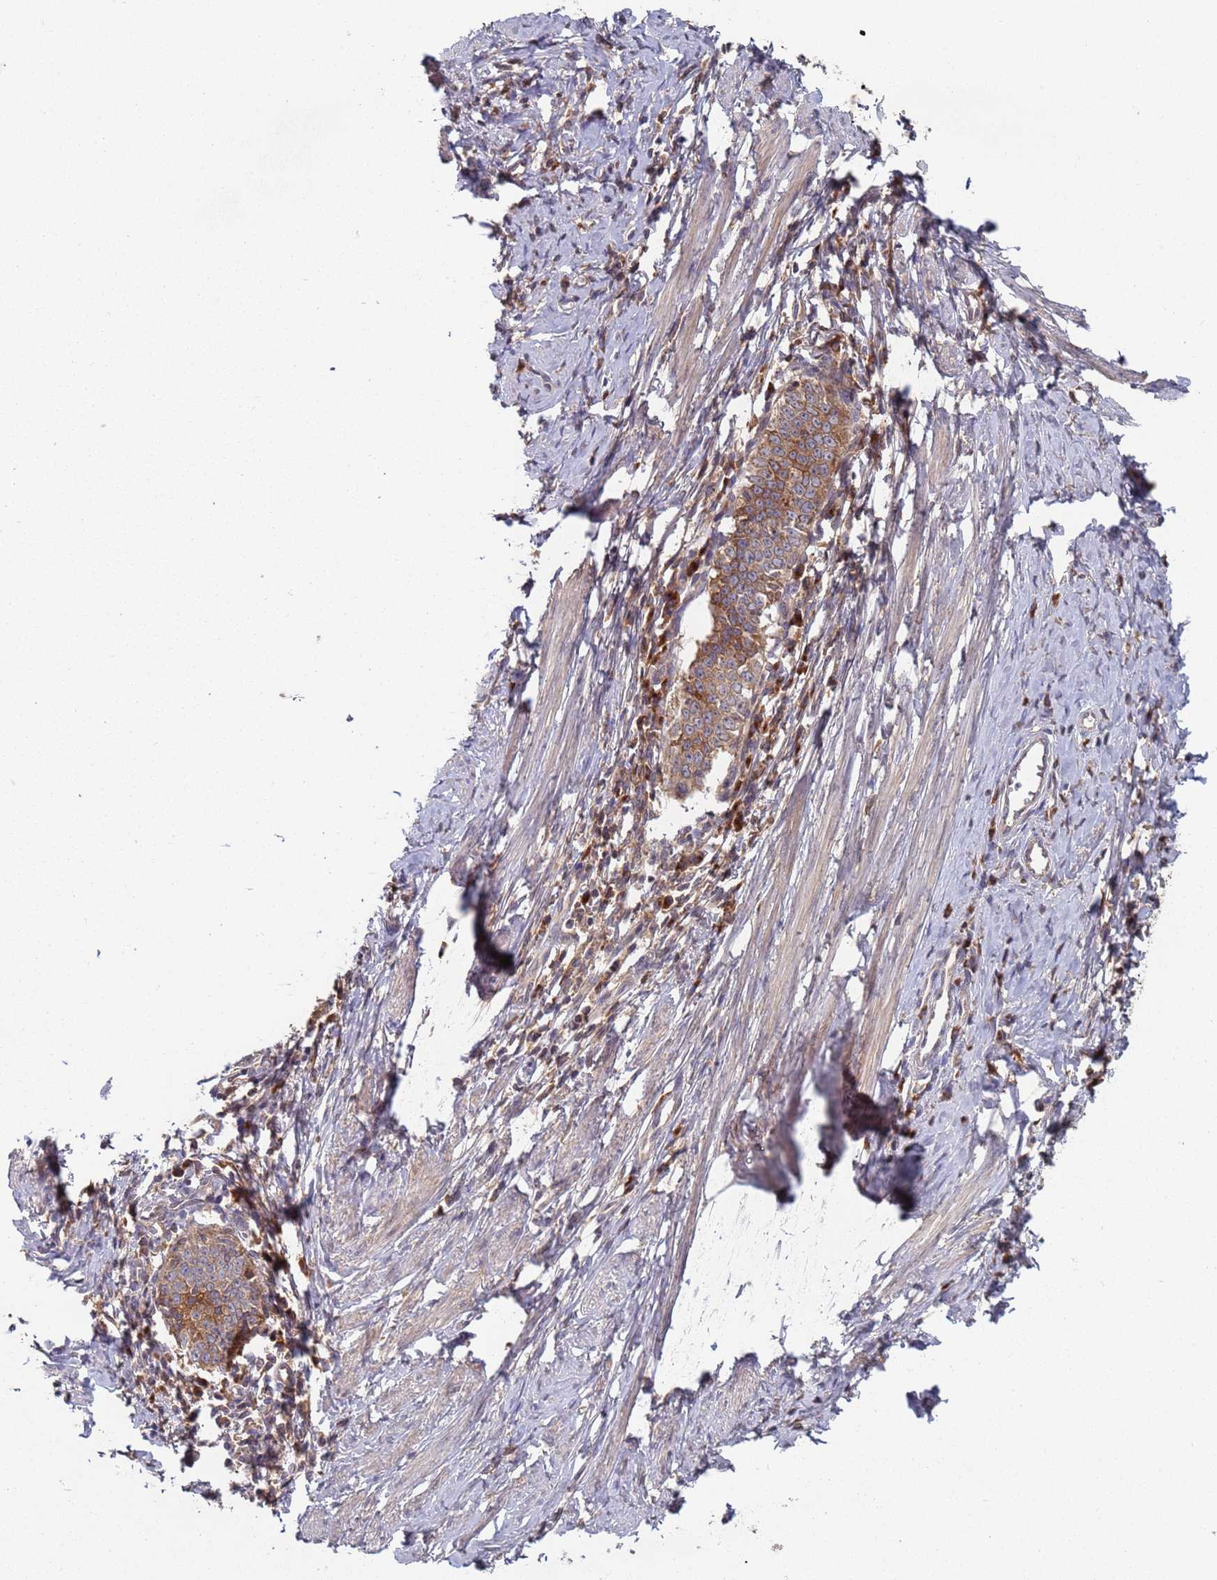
{"staining": {"intensity": "moderate", "quantity": ">75%", "location": "cytoplasmic/membranous"}, "tissue": "cervical cancer", "cell_type": "Tumor cells", "image_type": "cancer", "snomed": [{"axis": "morphology", "description": "Adenocarcinoma, NOS"}, {"axis": "topography", "description": "Cervix"}], "caption": "Immunohistochemical staining of cervical adenocarcinoma exhibits medium levels of moderate cytoplasmic/membranous protein expression in approximately >75% of tumor cells.", "gene": "OR5A2", "patient": {"sex": "female", "age": 36}}